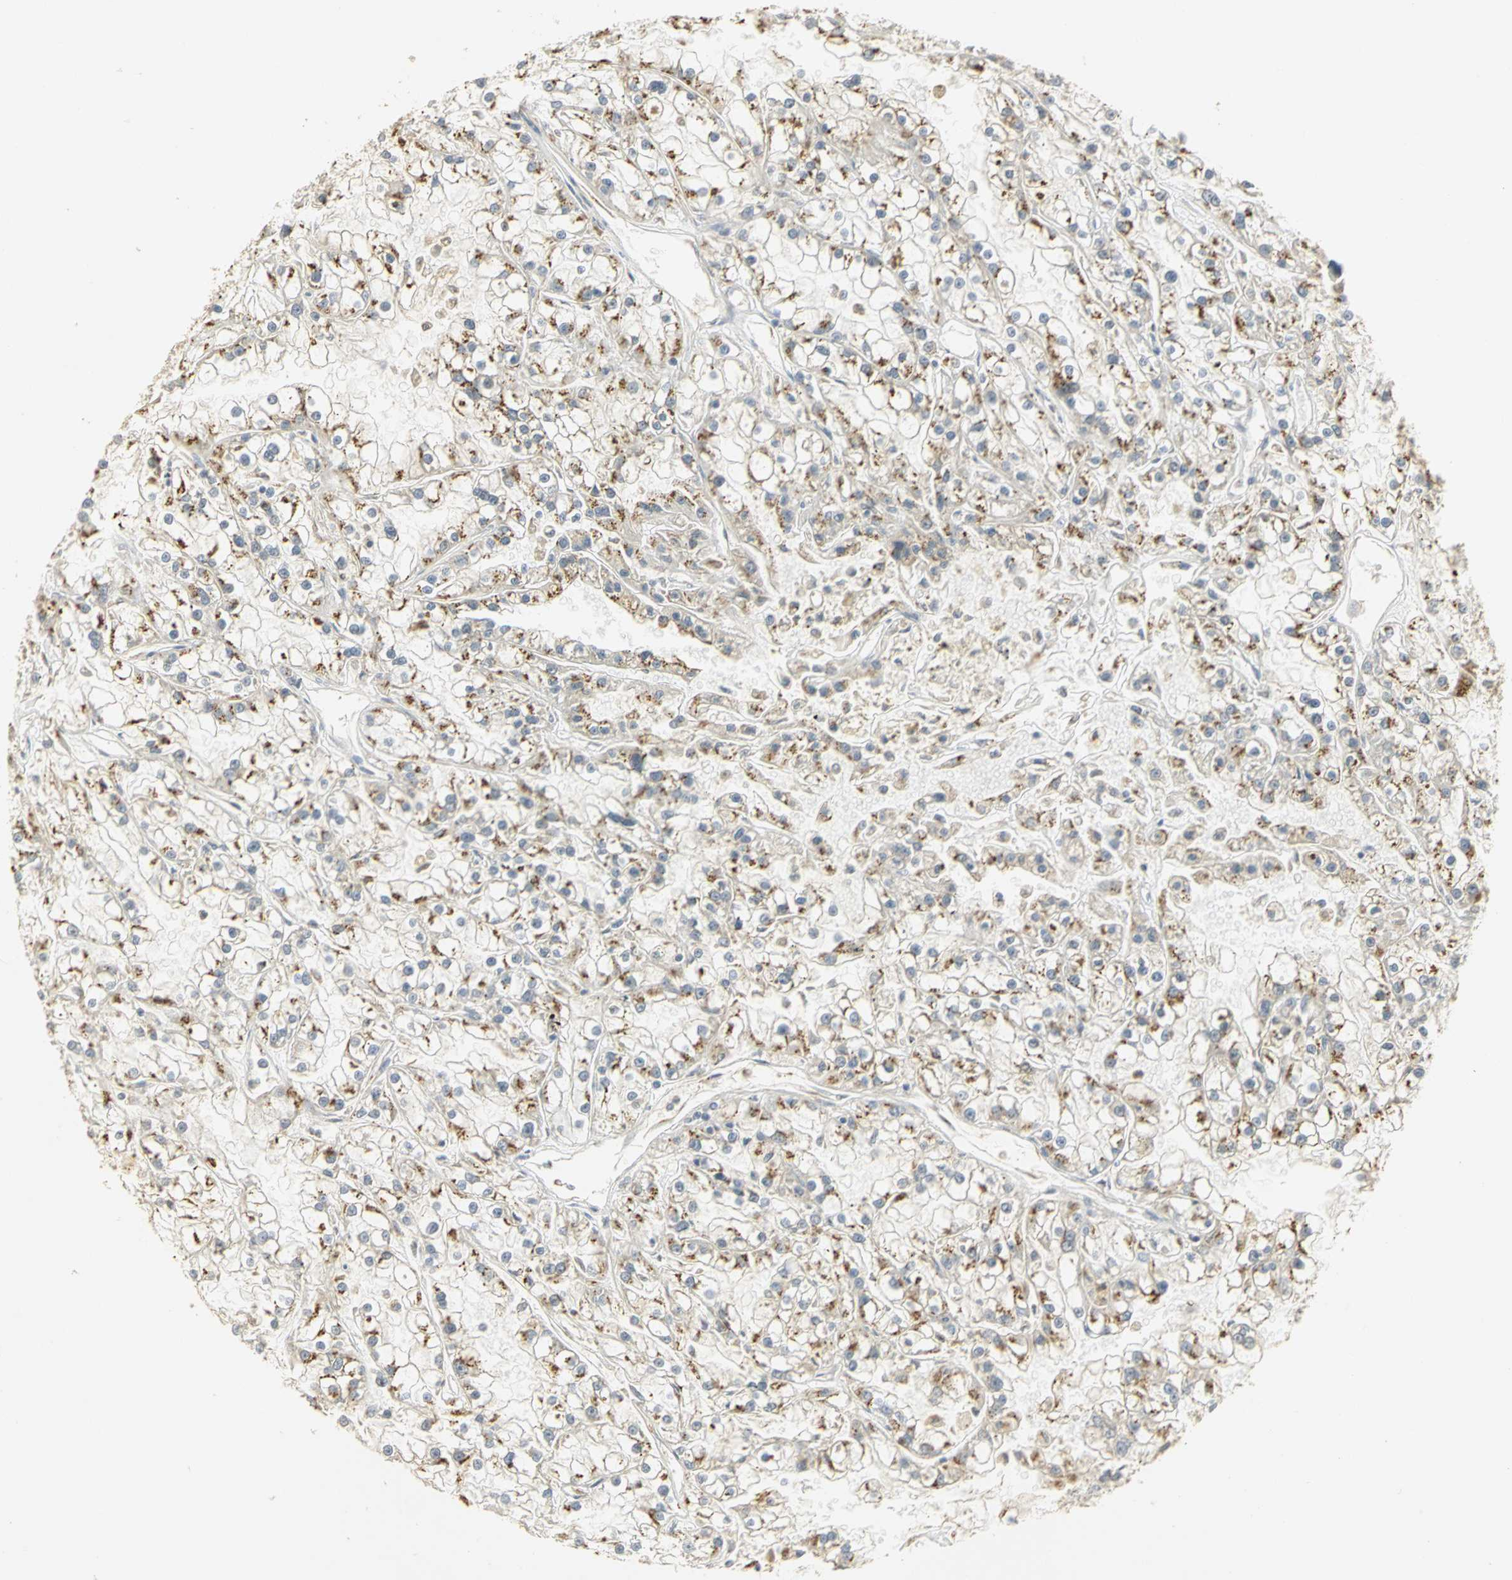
{"staining": {"intensity": "moderate", "quantity": "25%-75%", "location": "cytoplasmic/membranous"}, "tissue": "renal cancer", "cell_type": "Tumor cells", "image_type": "cancer", "snomed": [{"axis": "morphology", "description": "Adenocarcinoma, NOS"}, {"axis": "topography", "description": "Kidney"}], "caption": "A photomicrograph of human adenocarcinoma (renal) stained for a protein shows moderate cytoplasmic/membranous brown staining in tumor cells. Ihc stains the protein in brown and the nuclei are stained blue.", "gene": "TM9SF2", "patient": {"sex": "female", "age": 52}}